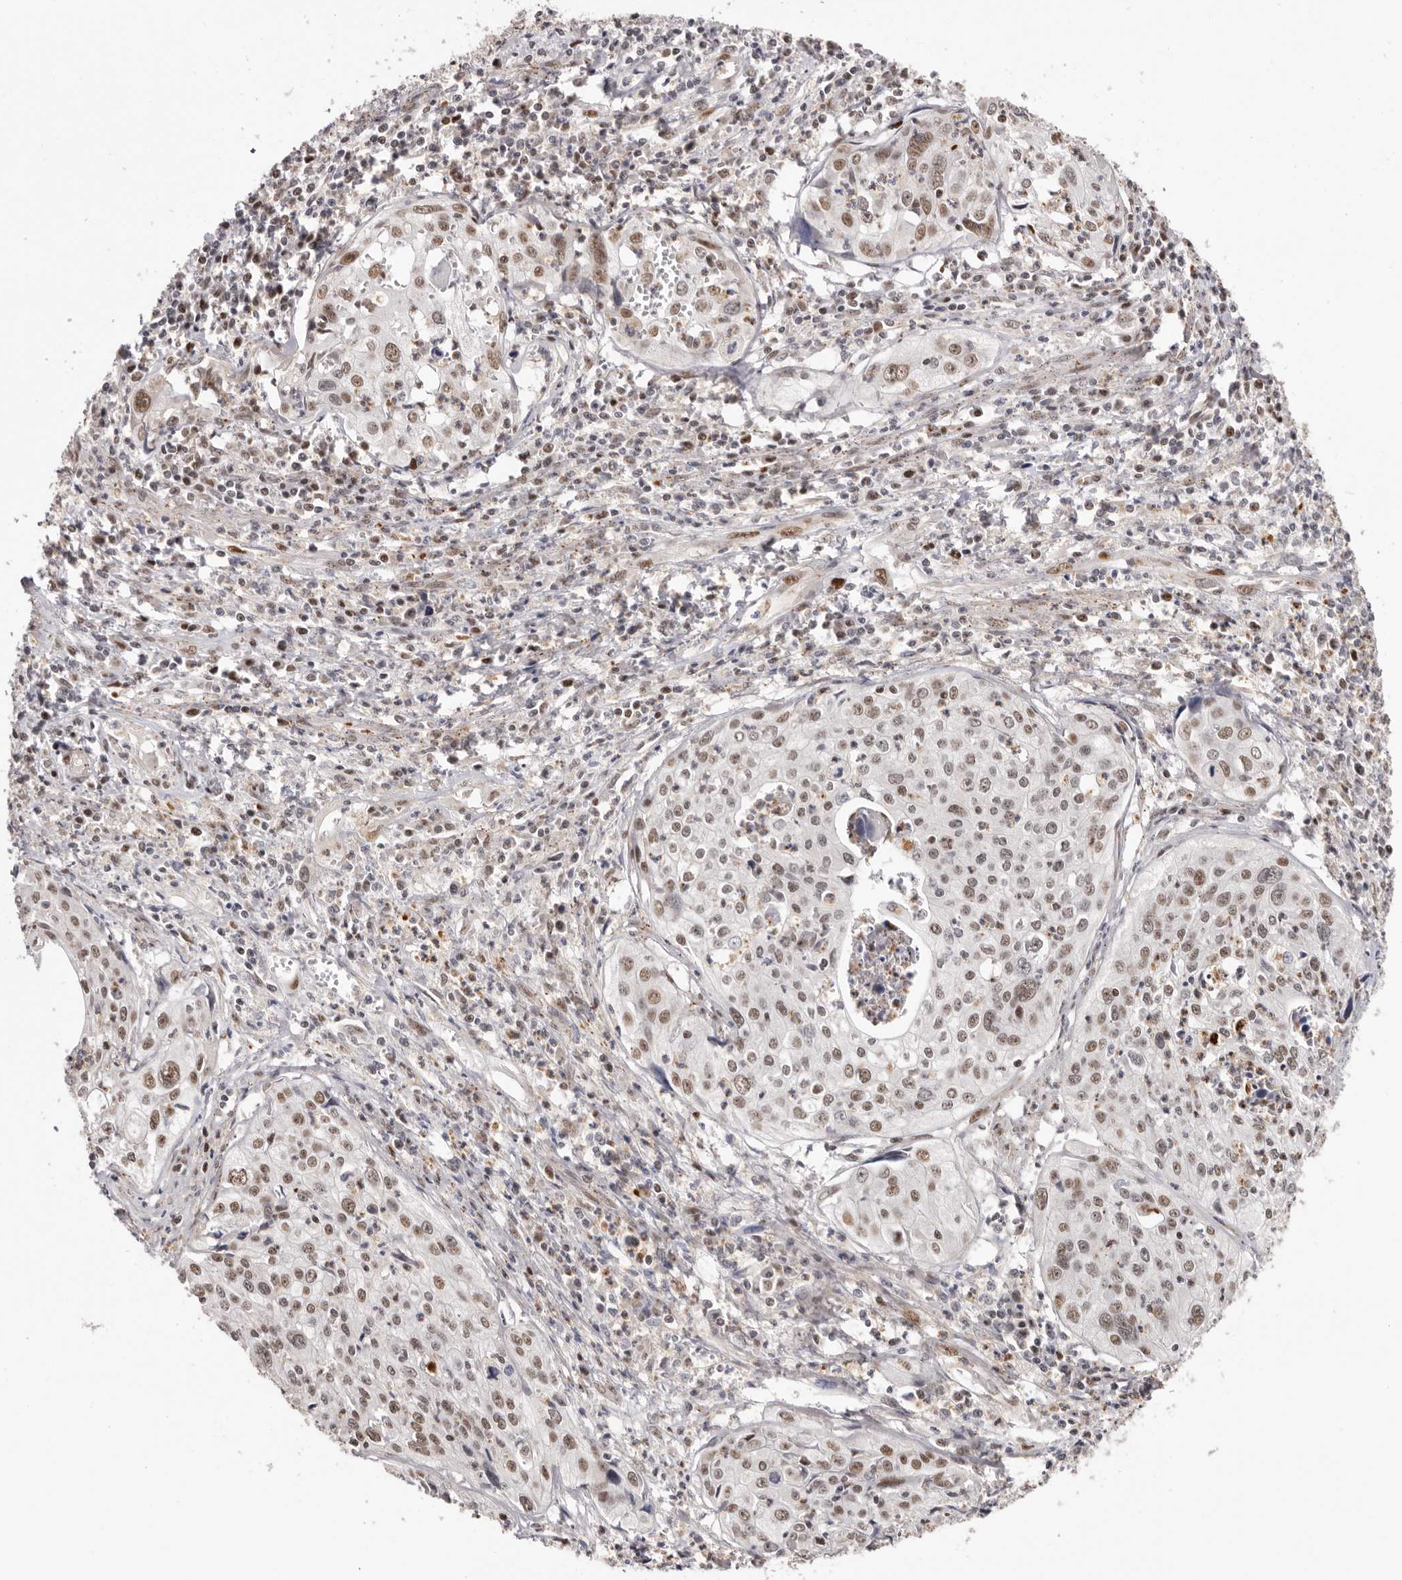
{"staining": {"intensity": "moderate", "quantity": ">75%", "location": "nuclear"}, "tissue": "cervical cancer", "cell_type": "Tumor cells", "image_type": "cancer", "snomed": [{"axis": "morphology", "description": "Squamous cell carcinoma, NOS"}, {"axis": "topography", "description": "Cervix"}], "caption": "Cervical cancer (squamous cell carcinoma) tissue demonstrates moderate nuclear expression in about >75% of tumor cells, visualized by immunohistochemistry. The staining is performed using DAB brown chromogen to label protein expression. The nuclei are counter-stained blue using hematoxylin.", "gene": "SMAD7", "patient": {"sex": "female", "age": 31}}